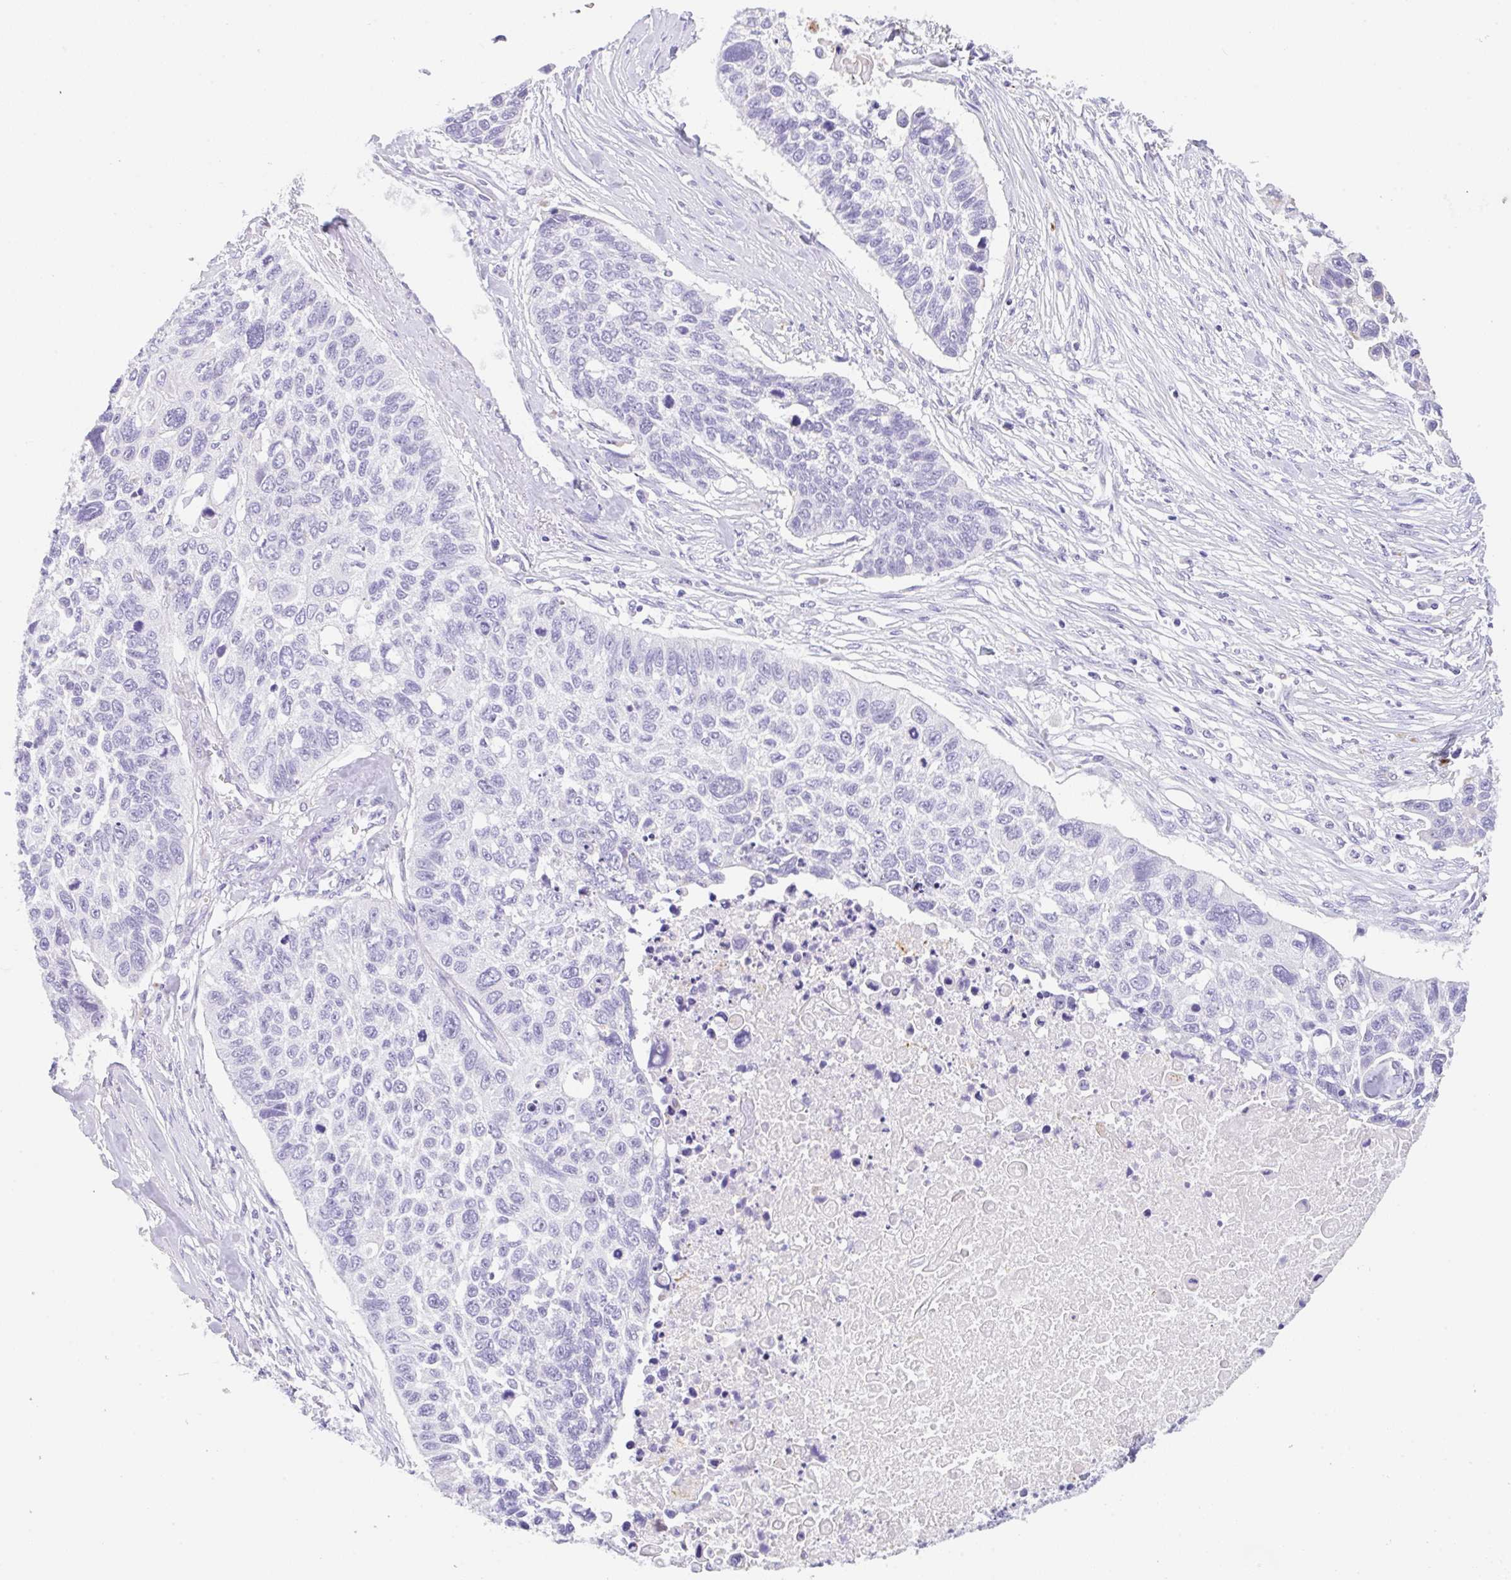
{"staining": {"intensity": "negative", "quantity": "none", "location": "none"}, "tissue": "lung cancer", "cell_type": "Tumor cells", "image_type": "cancer", "snomed": [{"axis": "morphology", "description": "Squamous cell carcinoma, NOS"}, {"axis": "topography", "description": "Lung"}], "caption": "Immunohistochemistry histopathology image of human lung squamous cell carcinoma stained for a protein (brown), which demonstrates no positivity in tumor cells.", "gene": "TRAF4", "patient": {"sex": "male", "age": 62}}